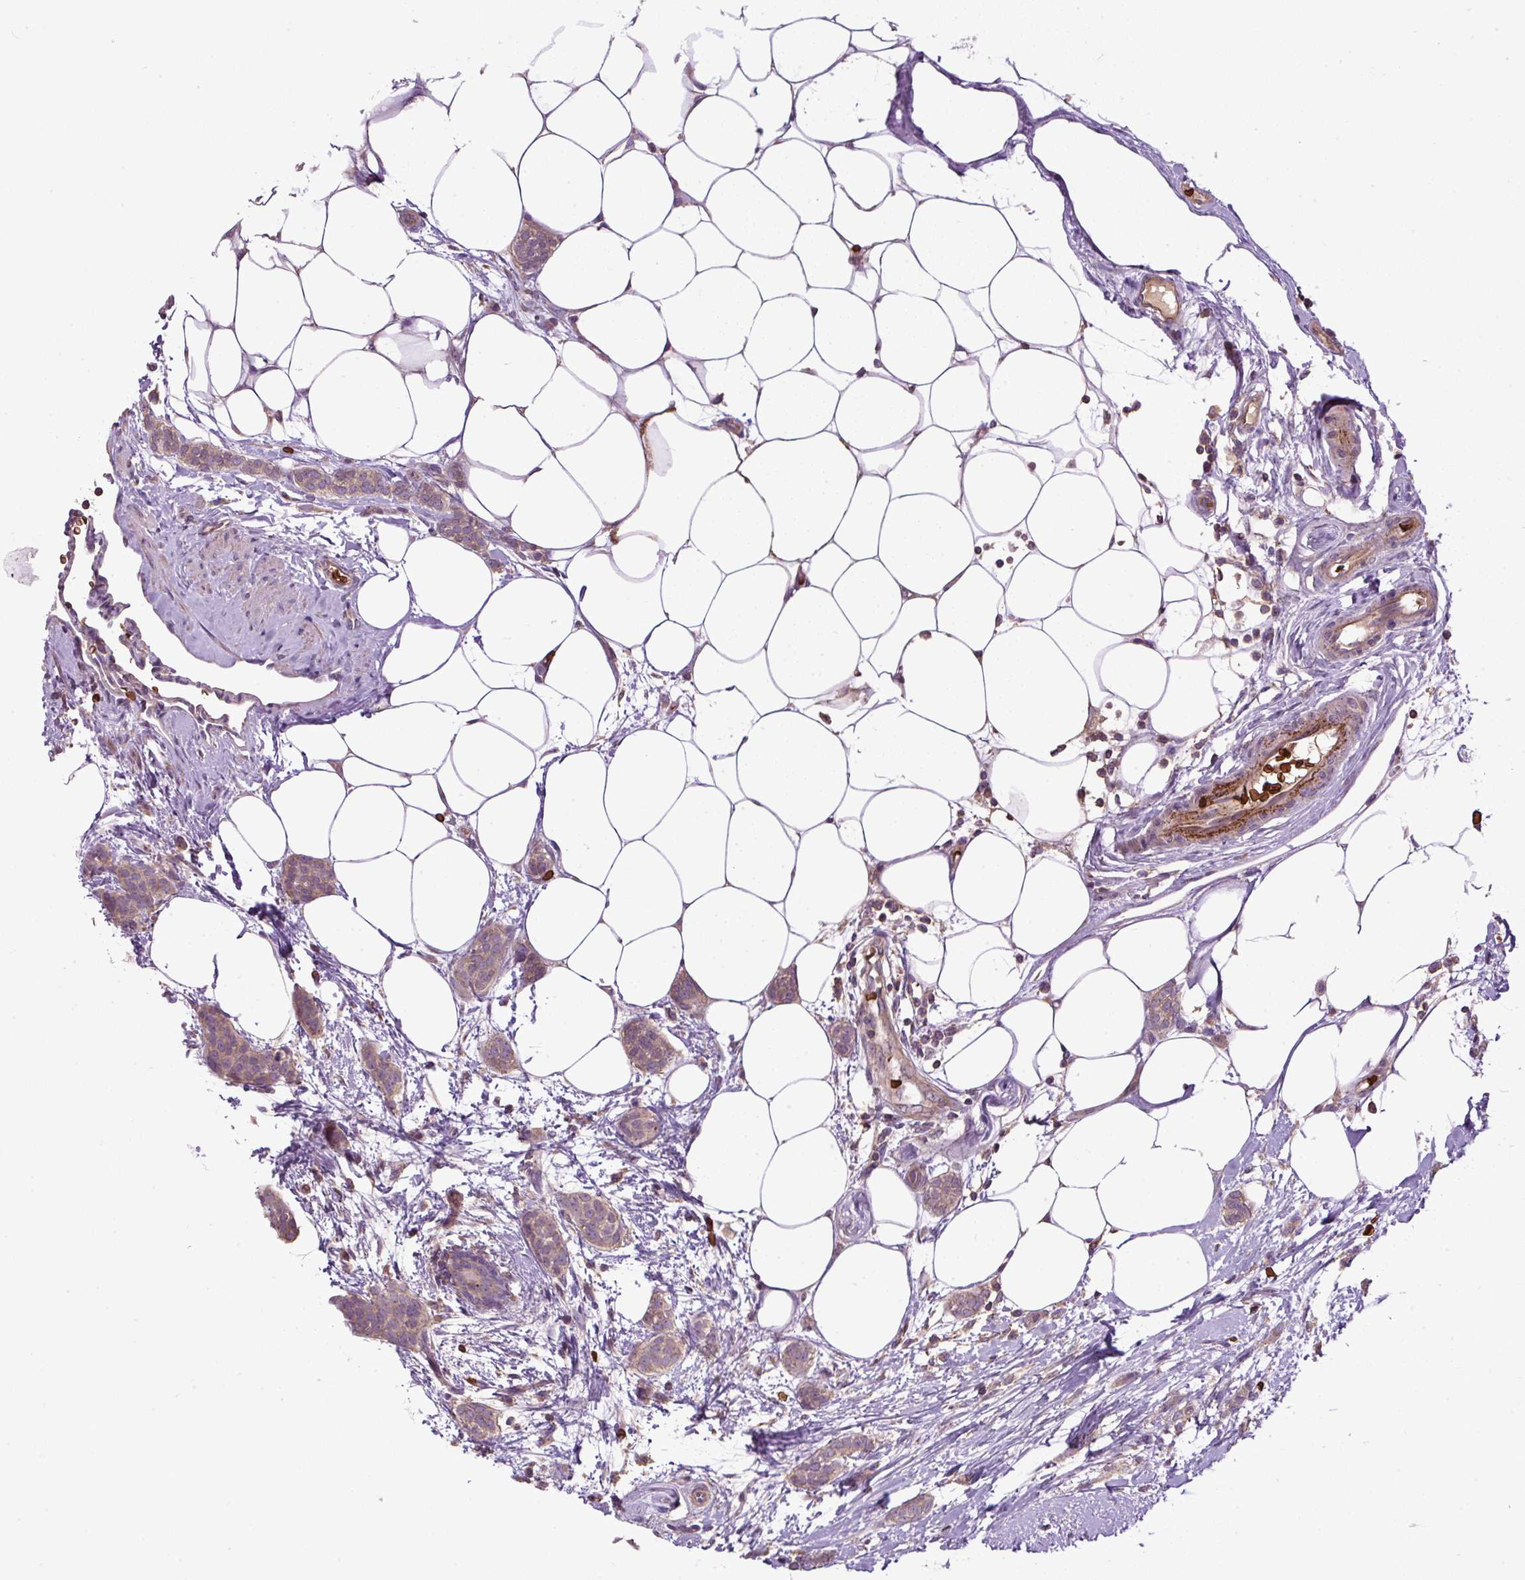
{"staining": {"intensity": "weak", "quantity": ">75%", "location": "cytoplasmic/membranous"}, "tissue": "breast cancer", "cell_type": "Tumor cells", "image_type": "cancer", "snomed": [{"axis": "morphology", "description": "Duct carcinoma"}, {"axis": "topography", "description": "Breast"}], "caption": "IHC micrograph of breast intraductal carcinoma stained for a protein (brown), which demonstrates low levels of weak cytoplasmic/membranous positivity in about >75% of tumor cells.", "gene": "CXCL13", "patient": {"sex": "female", "age": 72}}